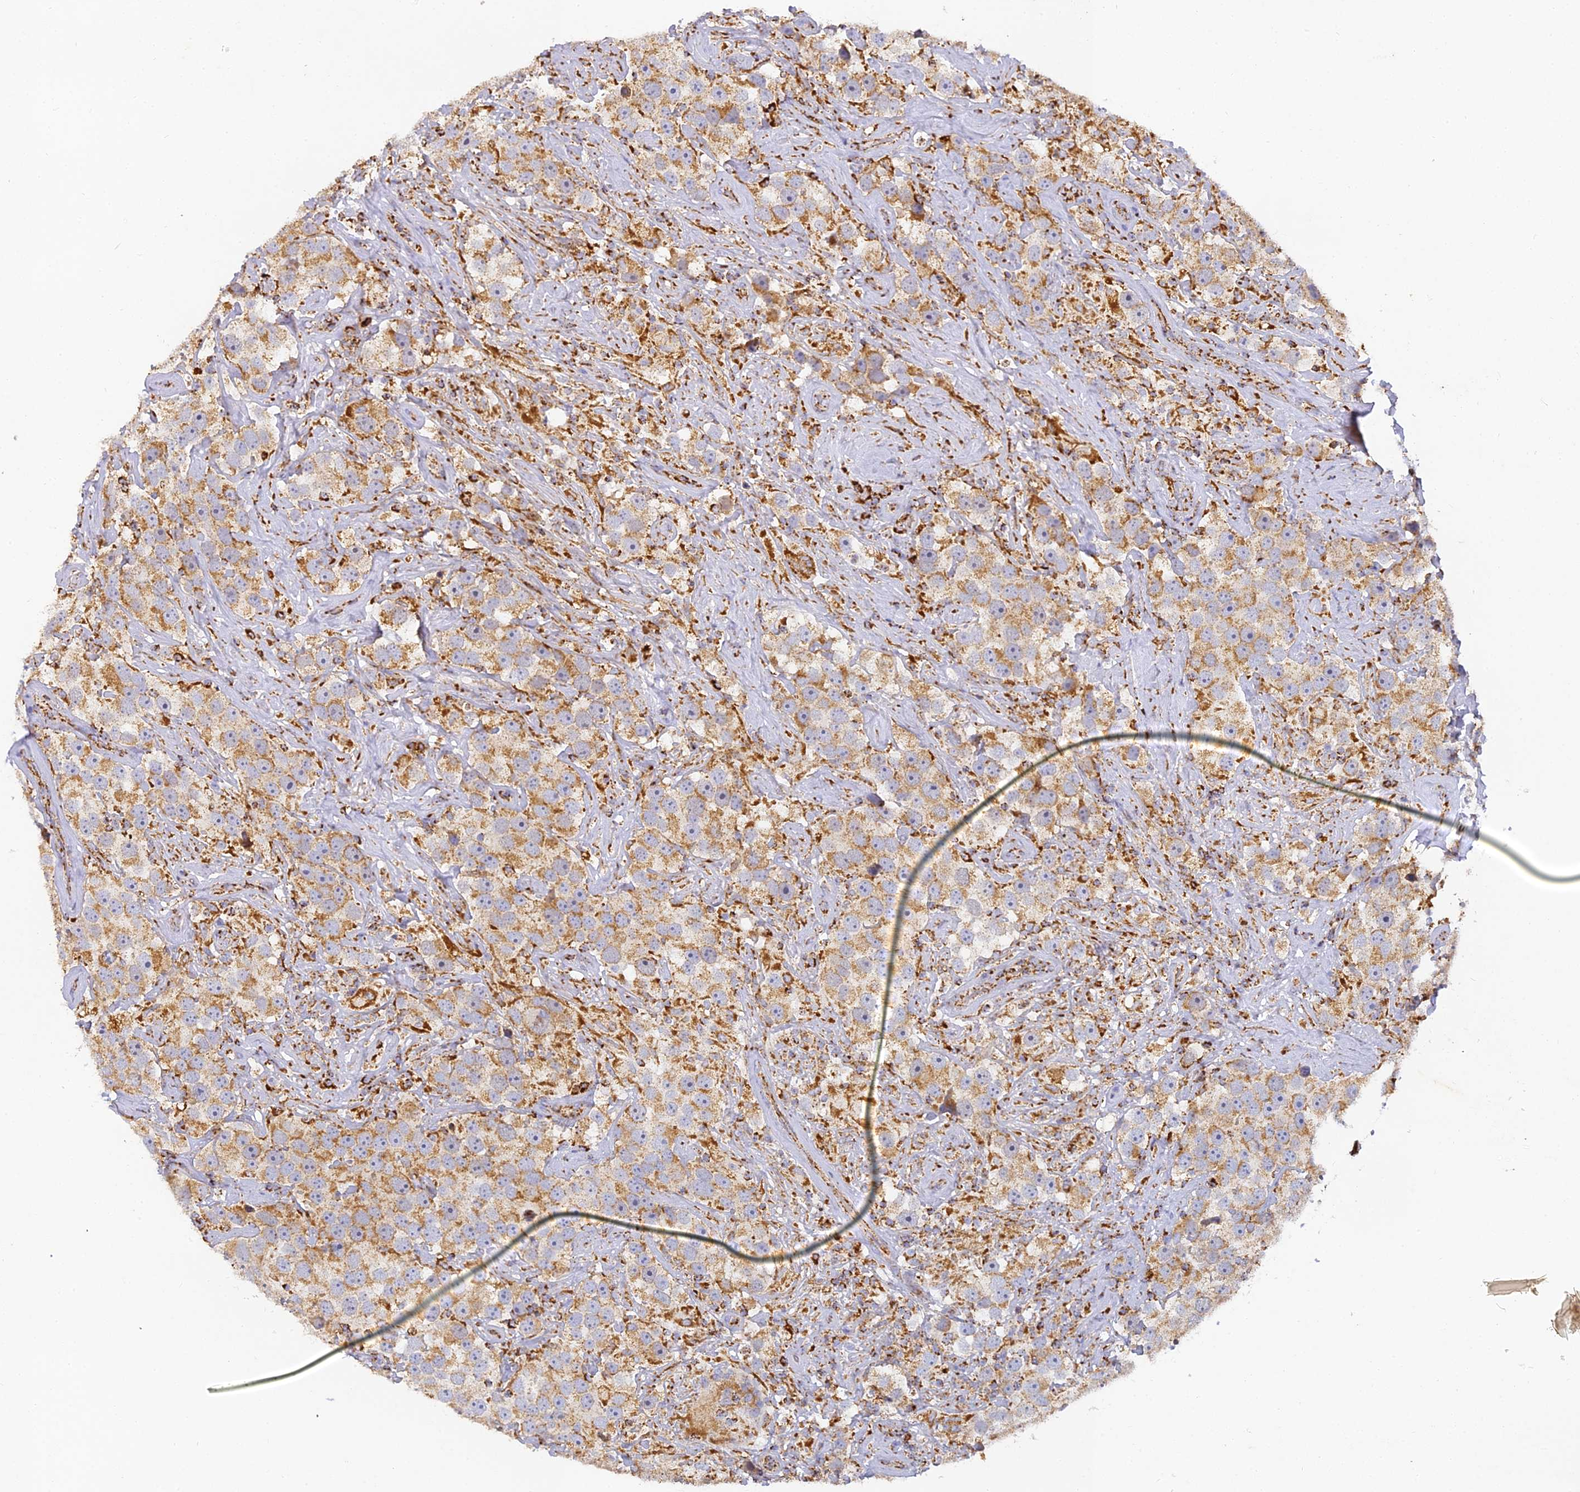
{"staining": {"intensity": "moderate", "quantity": ">75%", "location": "cytoplasmic/membranous"}, "tissue": "testis cancer", "cell_type": "Tumor cells", "image_type": "cancer", "snomed": [{"axis": "morphology", "description": "Seminoma, NOS"}, {"axis": "topography", "description": "Testis"}], "caption": "A high-resolution histopathology image shows immunohistochemistry staining of testis seminoma, which demonstrates moderate cytoplasmic/membranous staining in approximately >75% of tumor cells.", "gene": "DONSON", "patient": {"sex": "male", "age": 49}}